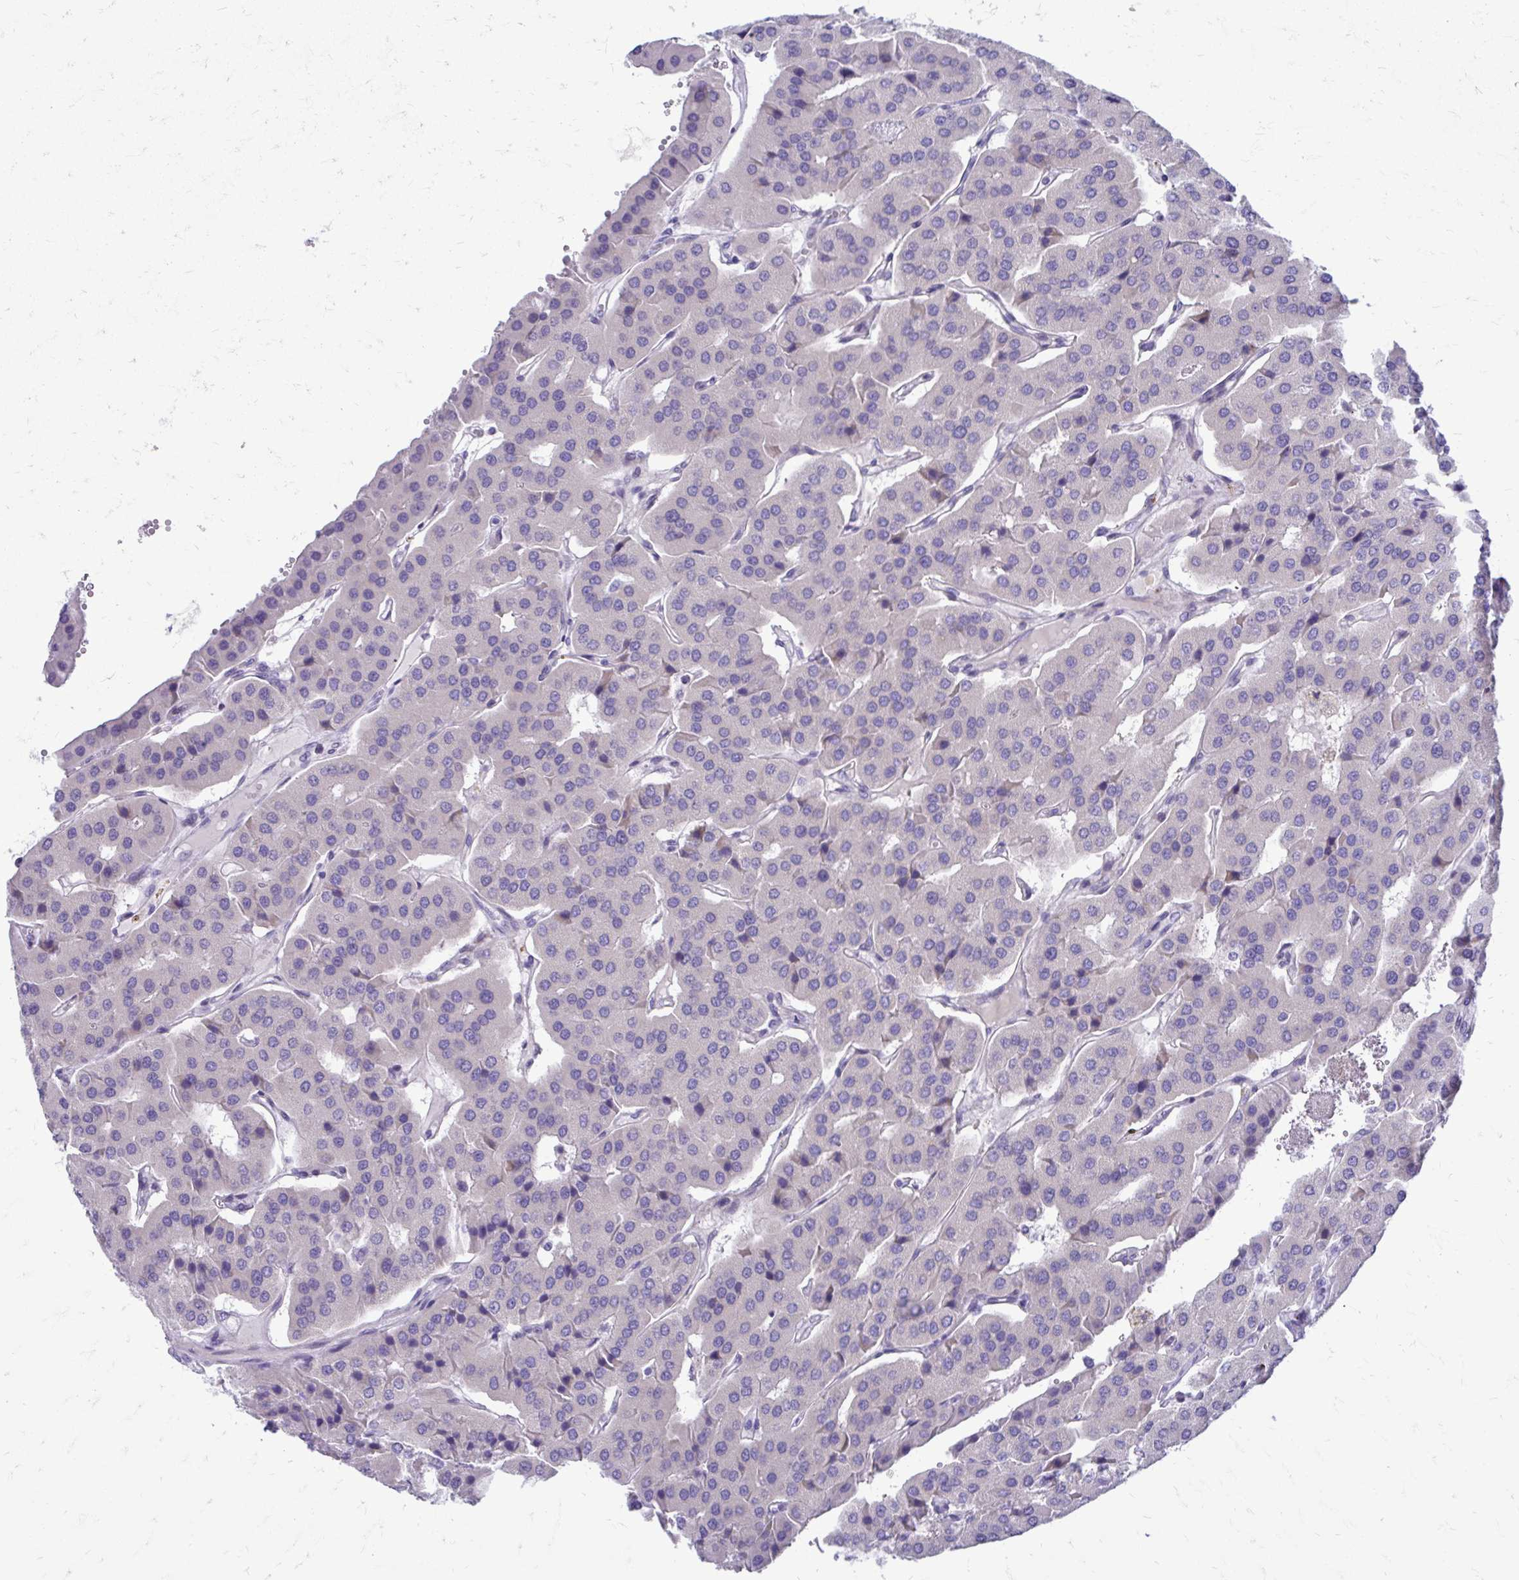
{"staining": {"intensity": "negative", "quantity": "none", "location": "none"}, "tissue": "parathyroid gland", "cell_type": "Glandular cells", "image_type": "normal", "snomed": [{"axis": "morphology", "description": "Normal tissue, NOS"}, {"axis": "morphology", "description": "Adenoma, NOS"}, {"axis": "topography", "description": "Parathyroid gland"}], "caption": "An IHC image of unremarkable parathyroid gland is shown. There is no staining in glandular cells of parathyroid gland. (DAB IHC visualized using brightfield microscopy, high magnification).", "gene": "LCN15", "patient": {"sex": "female", "age": 86}}